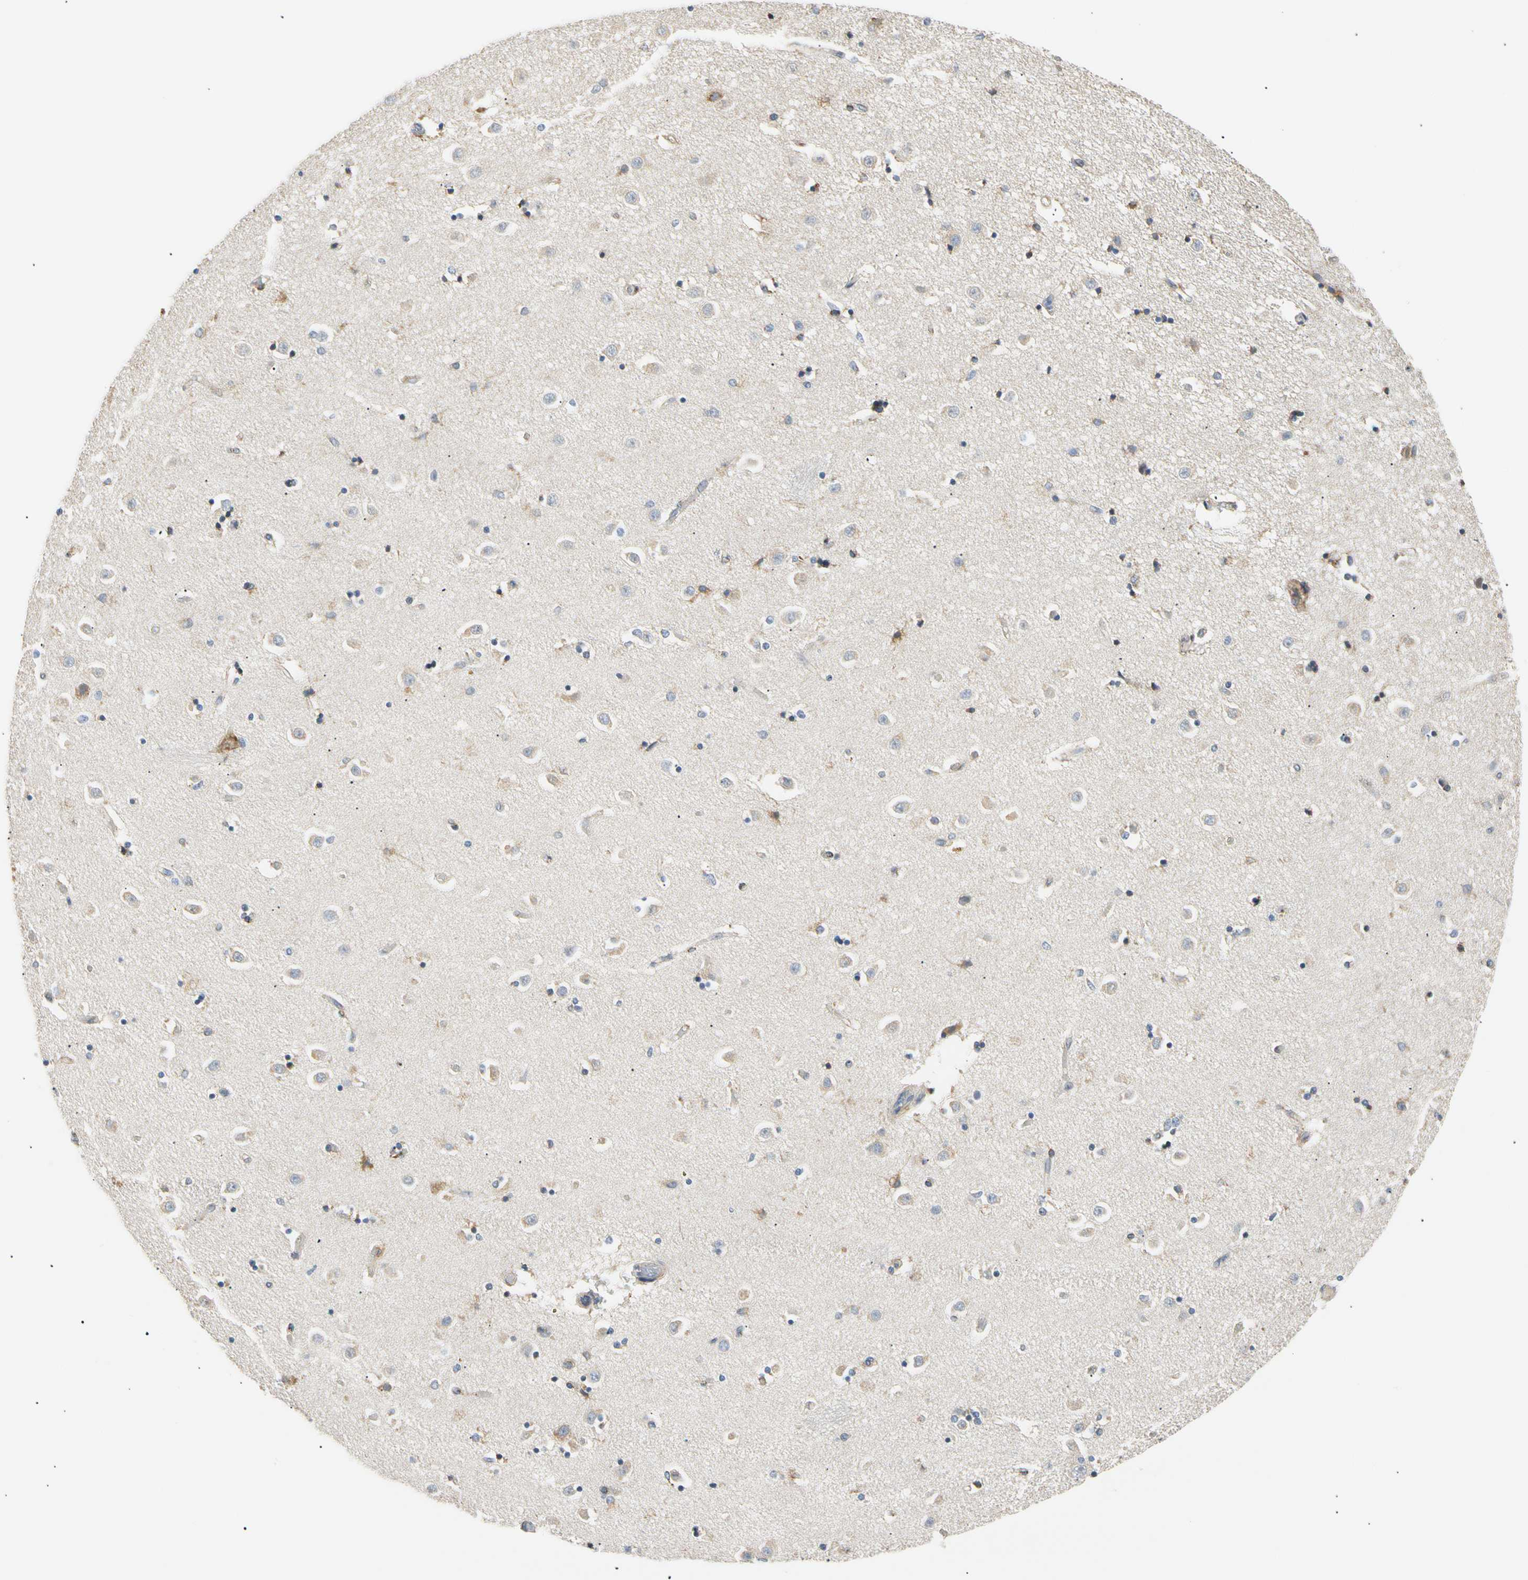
{"staining": {"intensity": "negative", "quantity": "none", "location": "none"}, "tissue": "caudate", "cell_type": "Glial cells", "image_type": "normal", "snomed": [{"axis": "morphology", "description": "Normal tissue, NOS"}, {"axis": "topography", "description": "Lateral ventricle wall"}], "caption": "A histopathology image of caudate stained for a protein reveals no brown staining in glial cells.", "gene": "PLGRKT", "patient": {"sex": "female", "age": 54}}